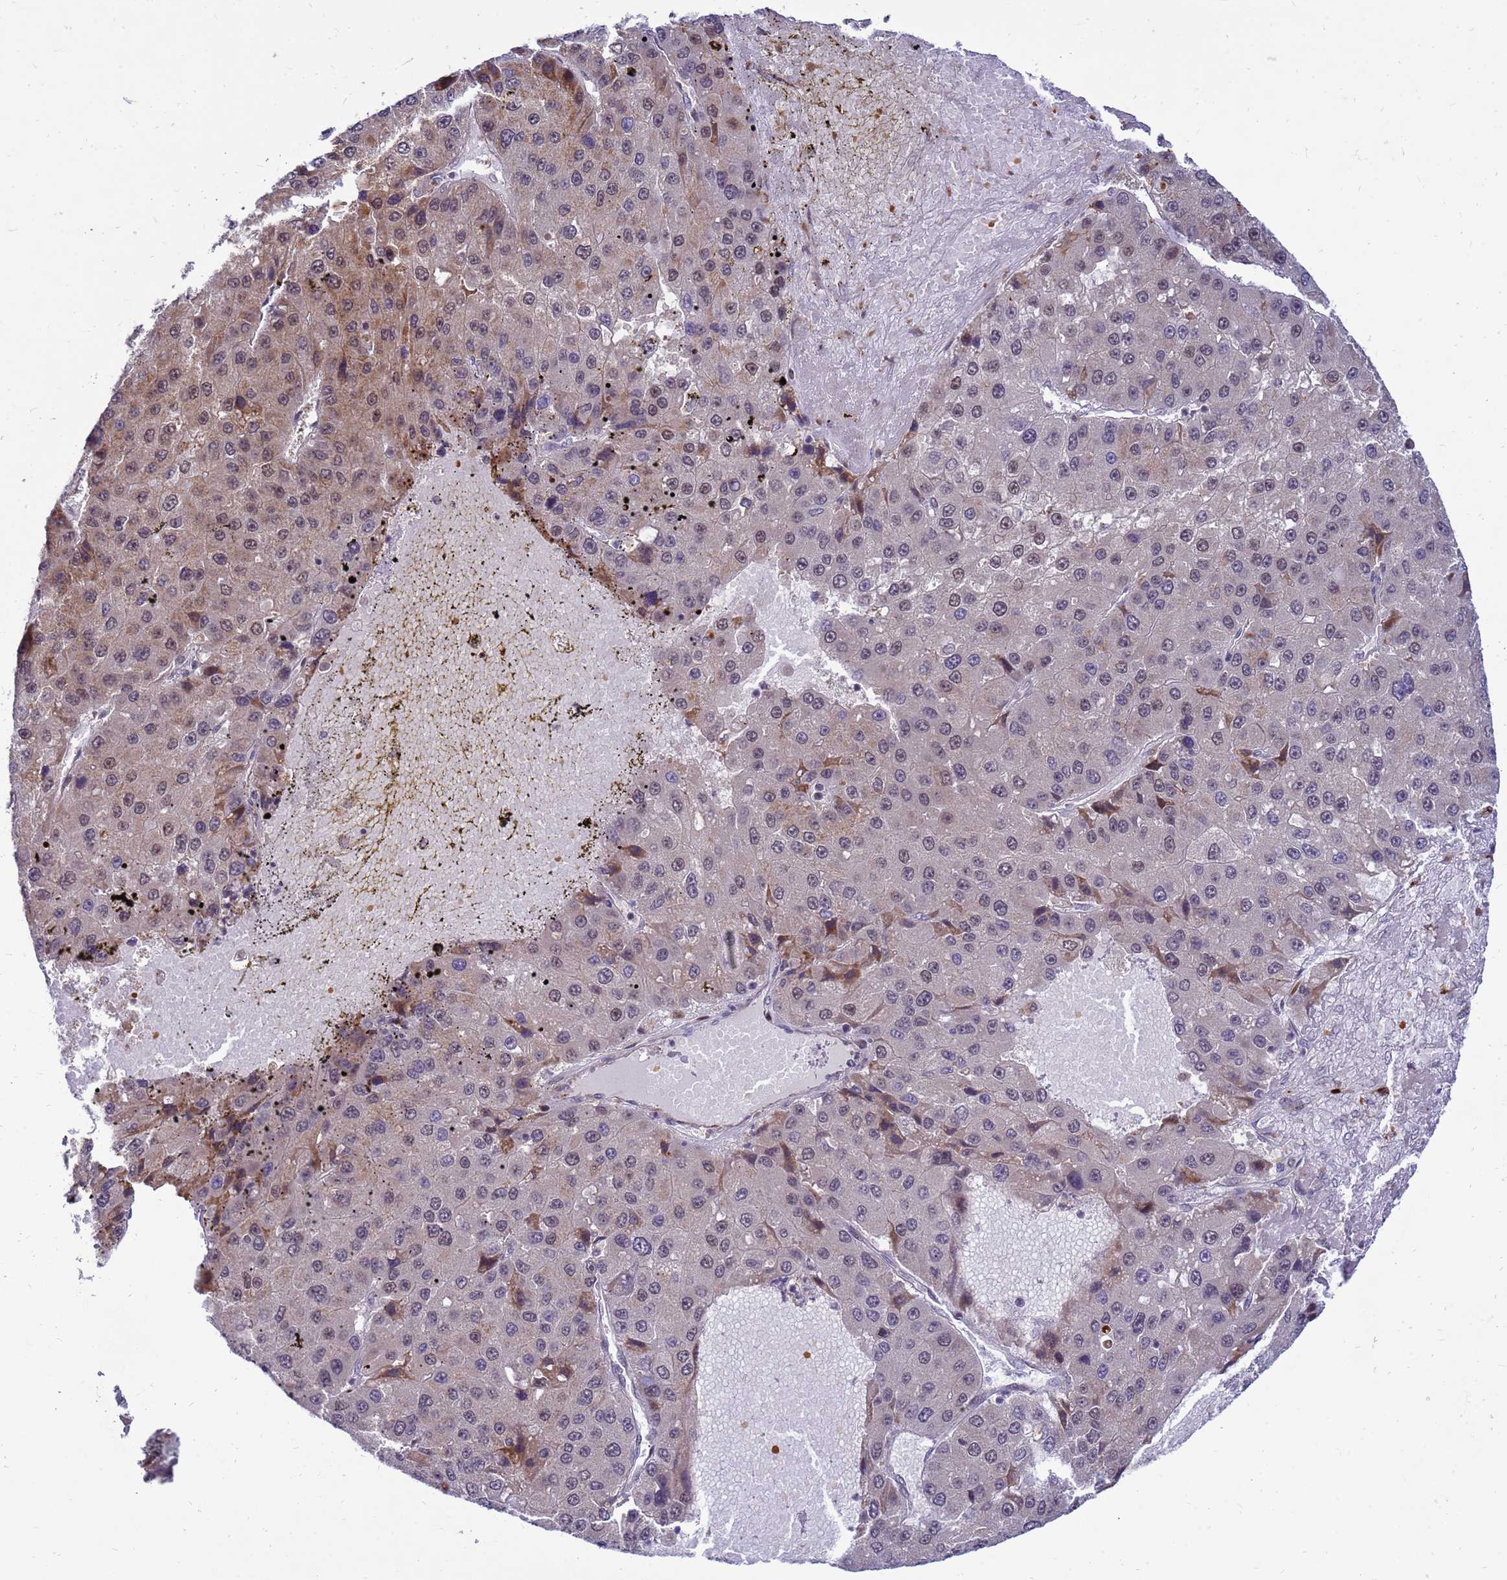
{"staining": {"intensity": "moderate", "quantity": "25%-75%", "location": "cytoplasmic/membranous,nuclear"}, "tissue": "liver cancer", "cell_type": "Tumor cells", "image_type": "cancer", "snomed": [{"axis": "morphology", "description": "Carcinoma, Hepatocellular, NOS"}, {"axis": "topography", "description": "Liver"}], "caption": "Tumor cells demonstrate moderate cytoplasmic/membranous and nuclear staining in about 25%-75% of cells in liver cancer.", "gene": "C12orf43", "patient": {"sex": "female", "age": 73}}